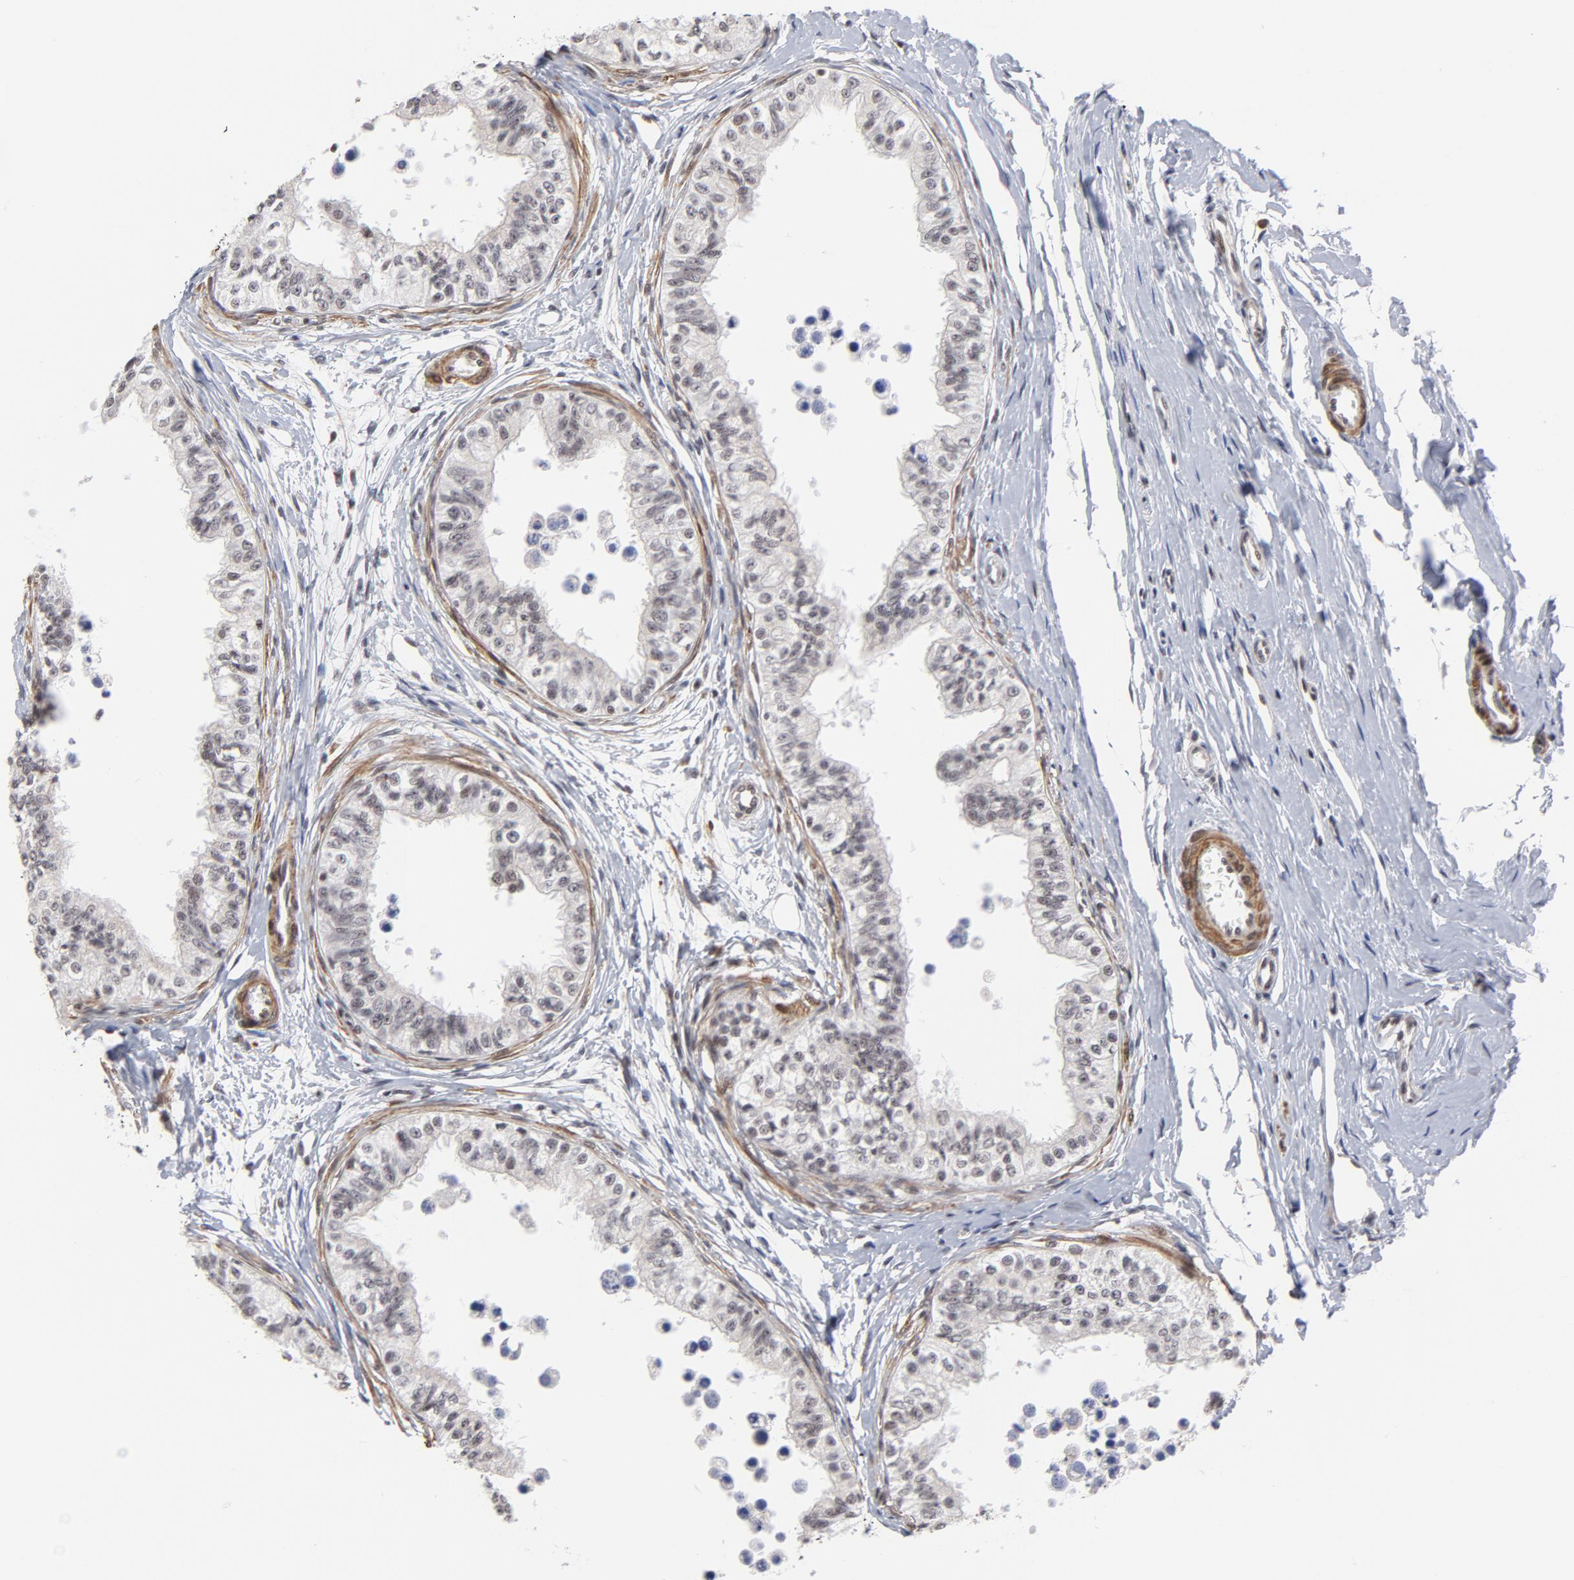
{"staining": {"intensity": "strong", "quantity": ">75%", "location": "nuclear"}, "tissue": "epididymis", "cell_type": "Glandular cells", "image_type": "normal", "snomed": [{"axis": "morphology", "description": "Normal tissue, NOS"}, {"axis": "morphology", "description": "Adenocarcinoma, metastatic, NOS"}, {"axis": "topography", "description": "Testis"}, {"axis": "topography", "description": "Epididymis"}], "caption": "Protein staining displays strong nuclear positivity in about >75% of glandular cells in benign epididymis.", "gene": "CTCF", "patient": {"sex": "male", "age": 26}}